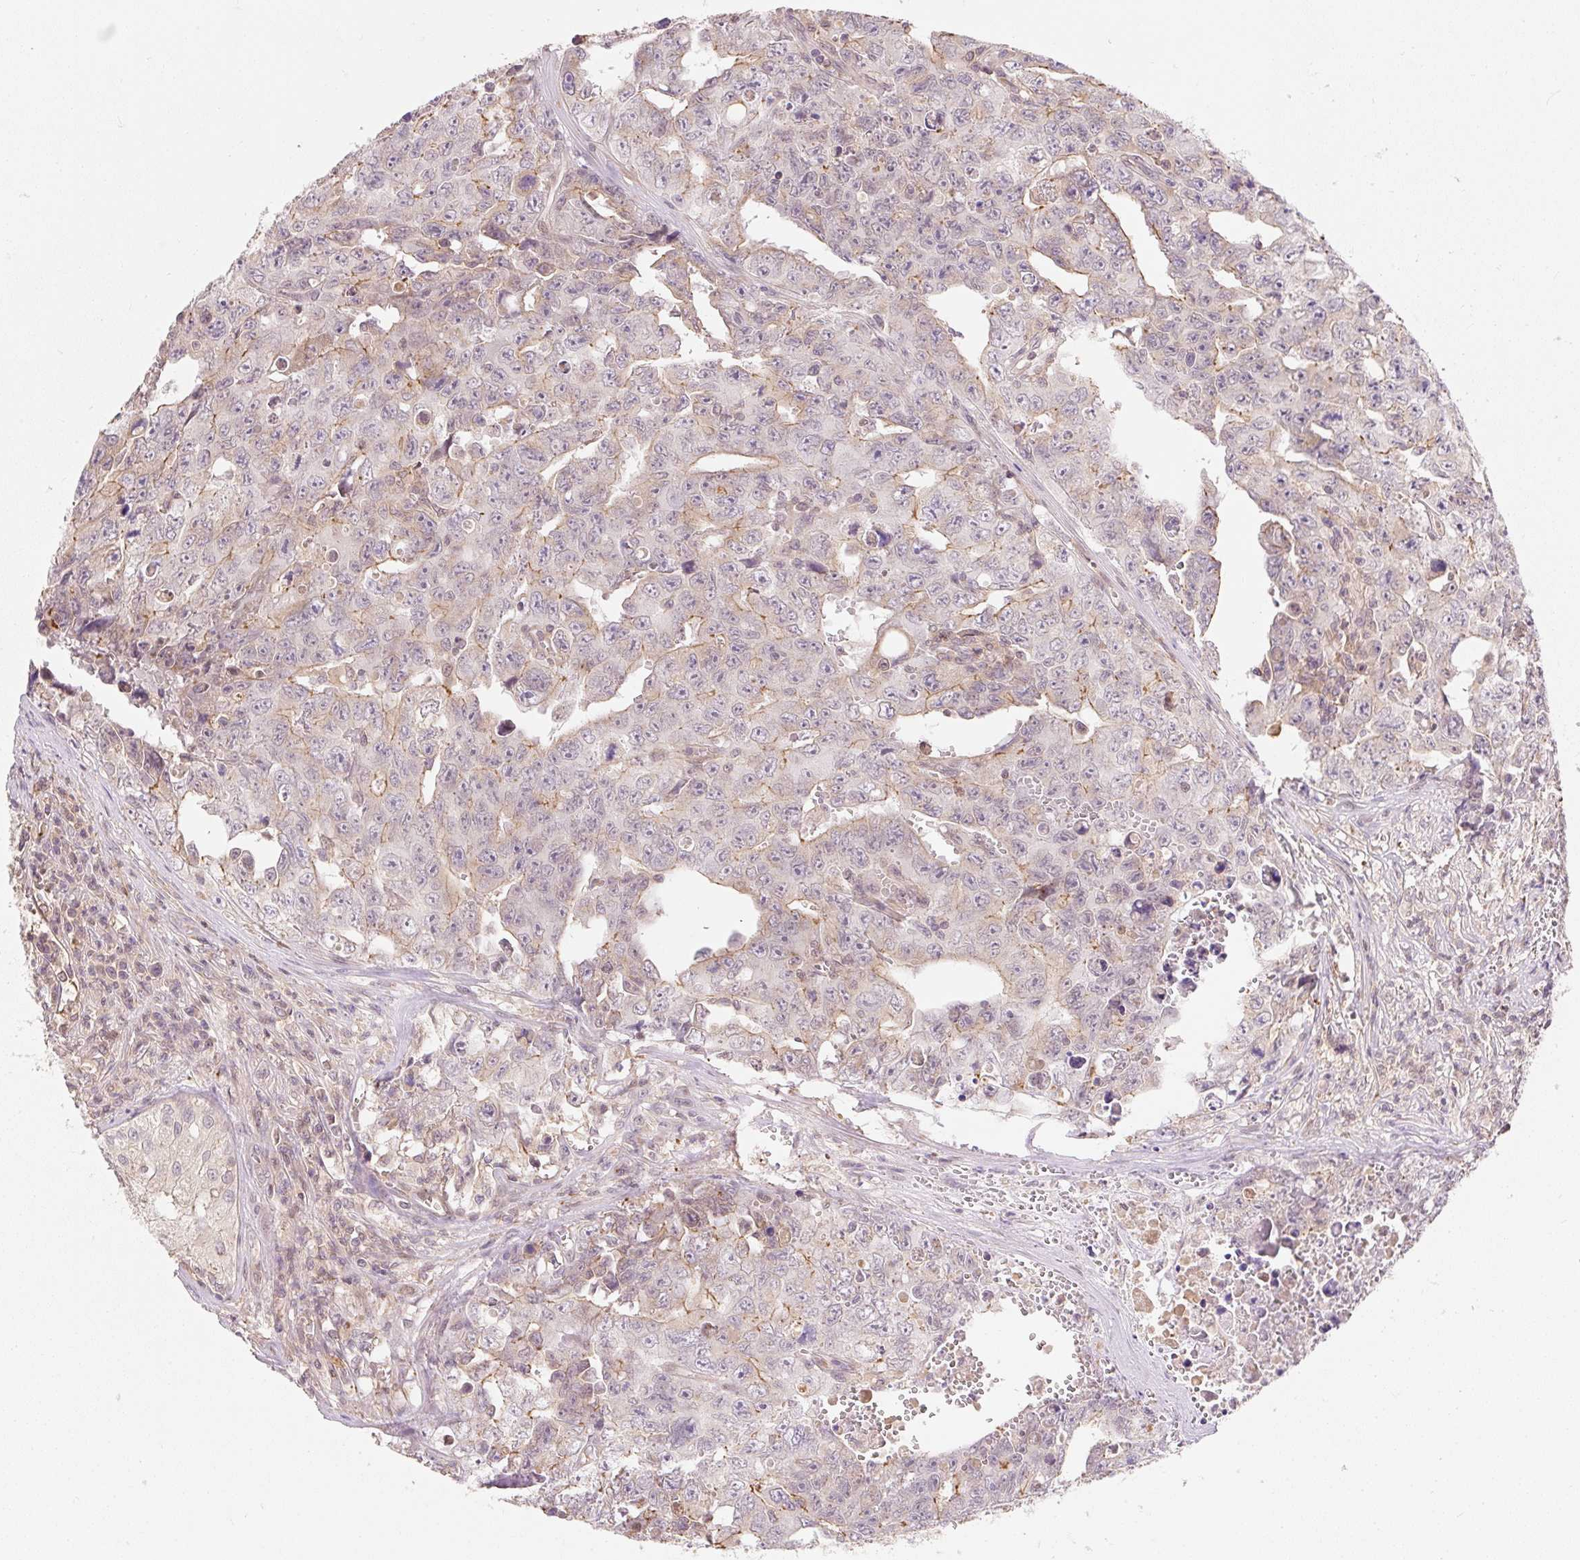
{"staining": {"intensity": "weak", "quantity": "<25%", "location": "cytoplasmic/membranous"}, "tissue": "testis cancer", "cell_type": "Tumor cells", "image_type": "cancer", "snomed": [{"axis": "morphology", "description": "Carcinoma, Embryonal, NOS"}, {"axis": "topography", "description": "Testis"}], "caption": "Human embryonal carcinoma (testis) stained for a protein using immunohistochemistry (IHC) exhibits no expression in tumor cells.", "gene": "EMC10", "patient": {"sex": "male", "age": 24}}